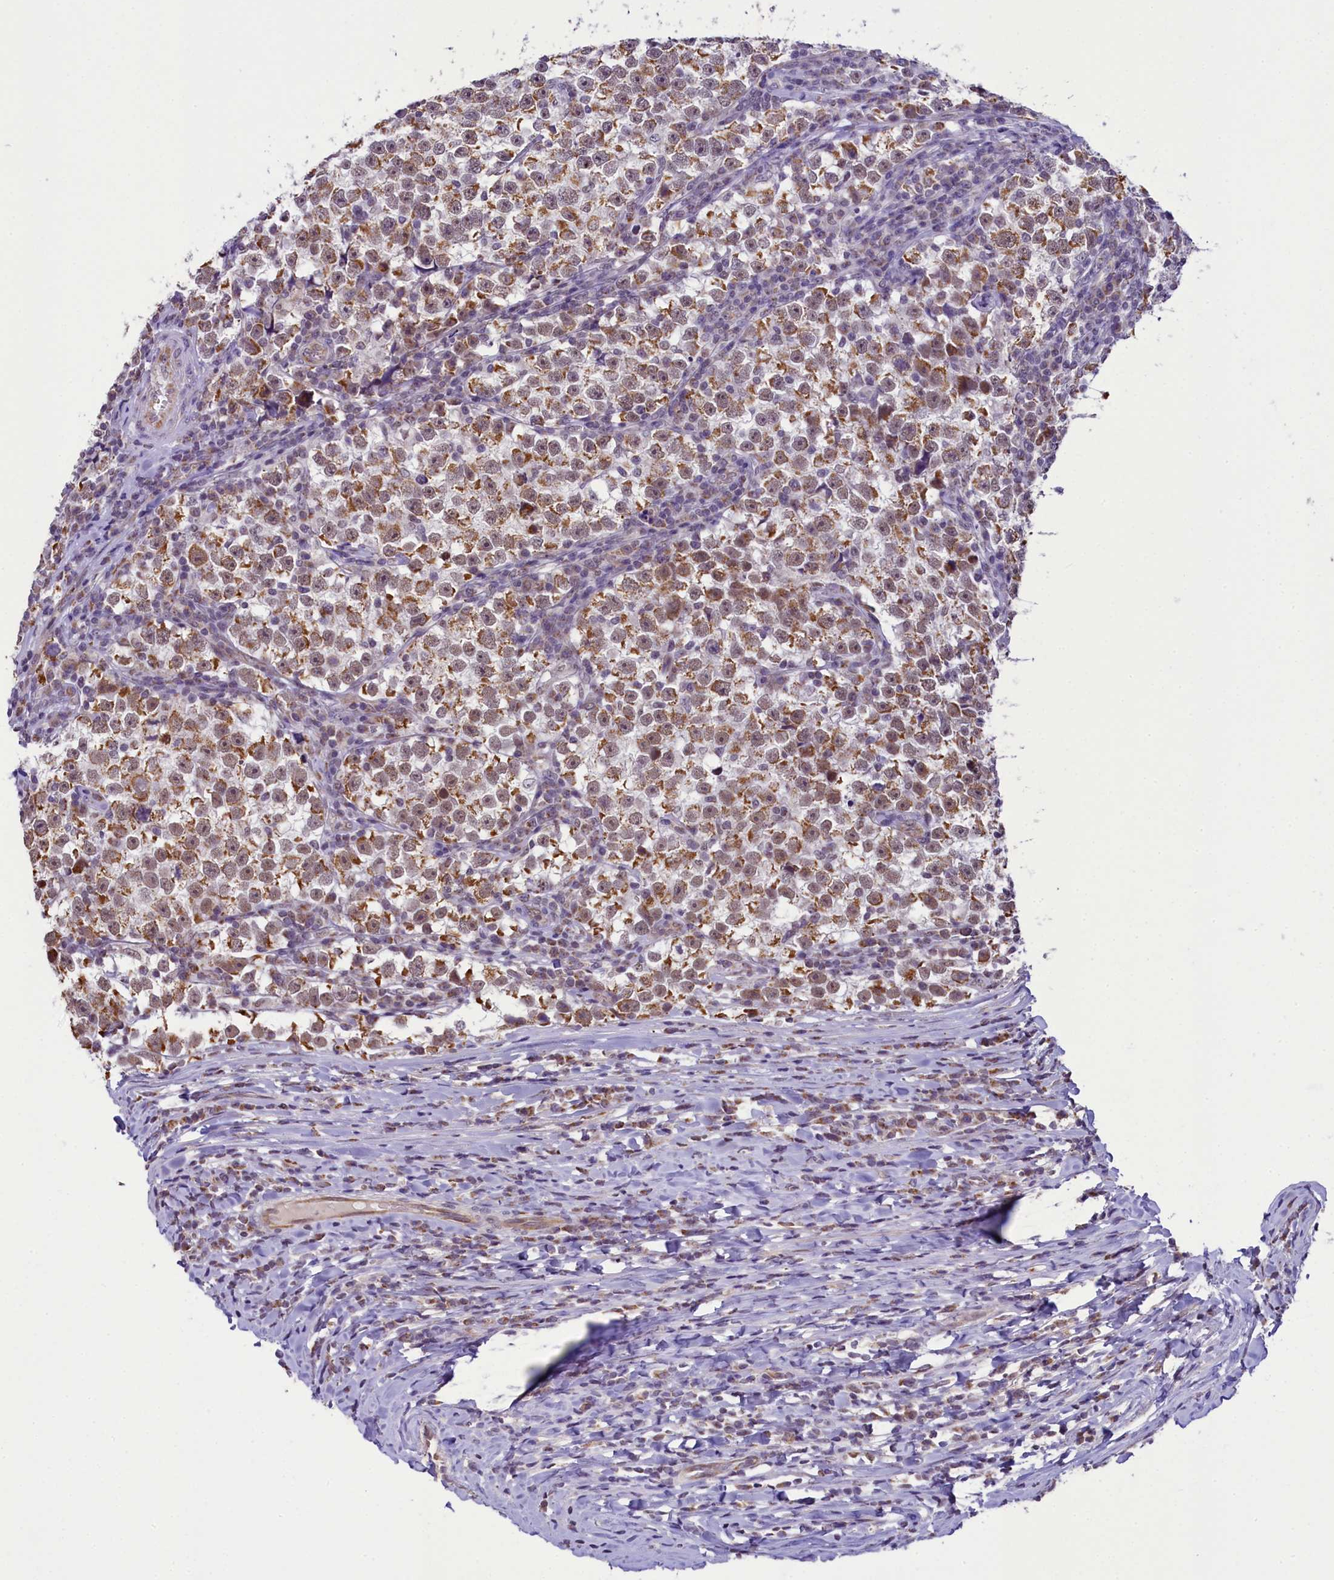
{"staining": {"intensity": "moderate", "quantity": ">75%", "location": "cytoplasmic/membranous"}, "tissue": "testis cancer", "cell_type": "Tumor cells", "image_type": "cancer", "snomed": [{"axis": "morphology", "description": "Normal tissue, NOS"}, {"axis": "morphology", "description": "Seminoma, NOS"}, {"axis": "topography", "description": "Testis"}], "caption": "Immunohistochemistry (DAB (3,3'-diaminobenzidine)) staining of testis seminoma exhibits moderate cytoplasmic/membranous protein expression in approximately >75% of tumor cells. Nuclei are stained in blue.", "gene": "PAF1", "patient": {"sex": "male", "age": 43}}